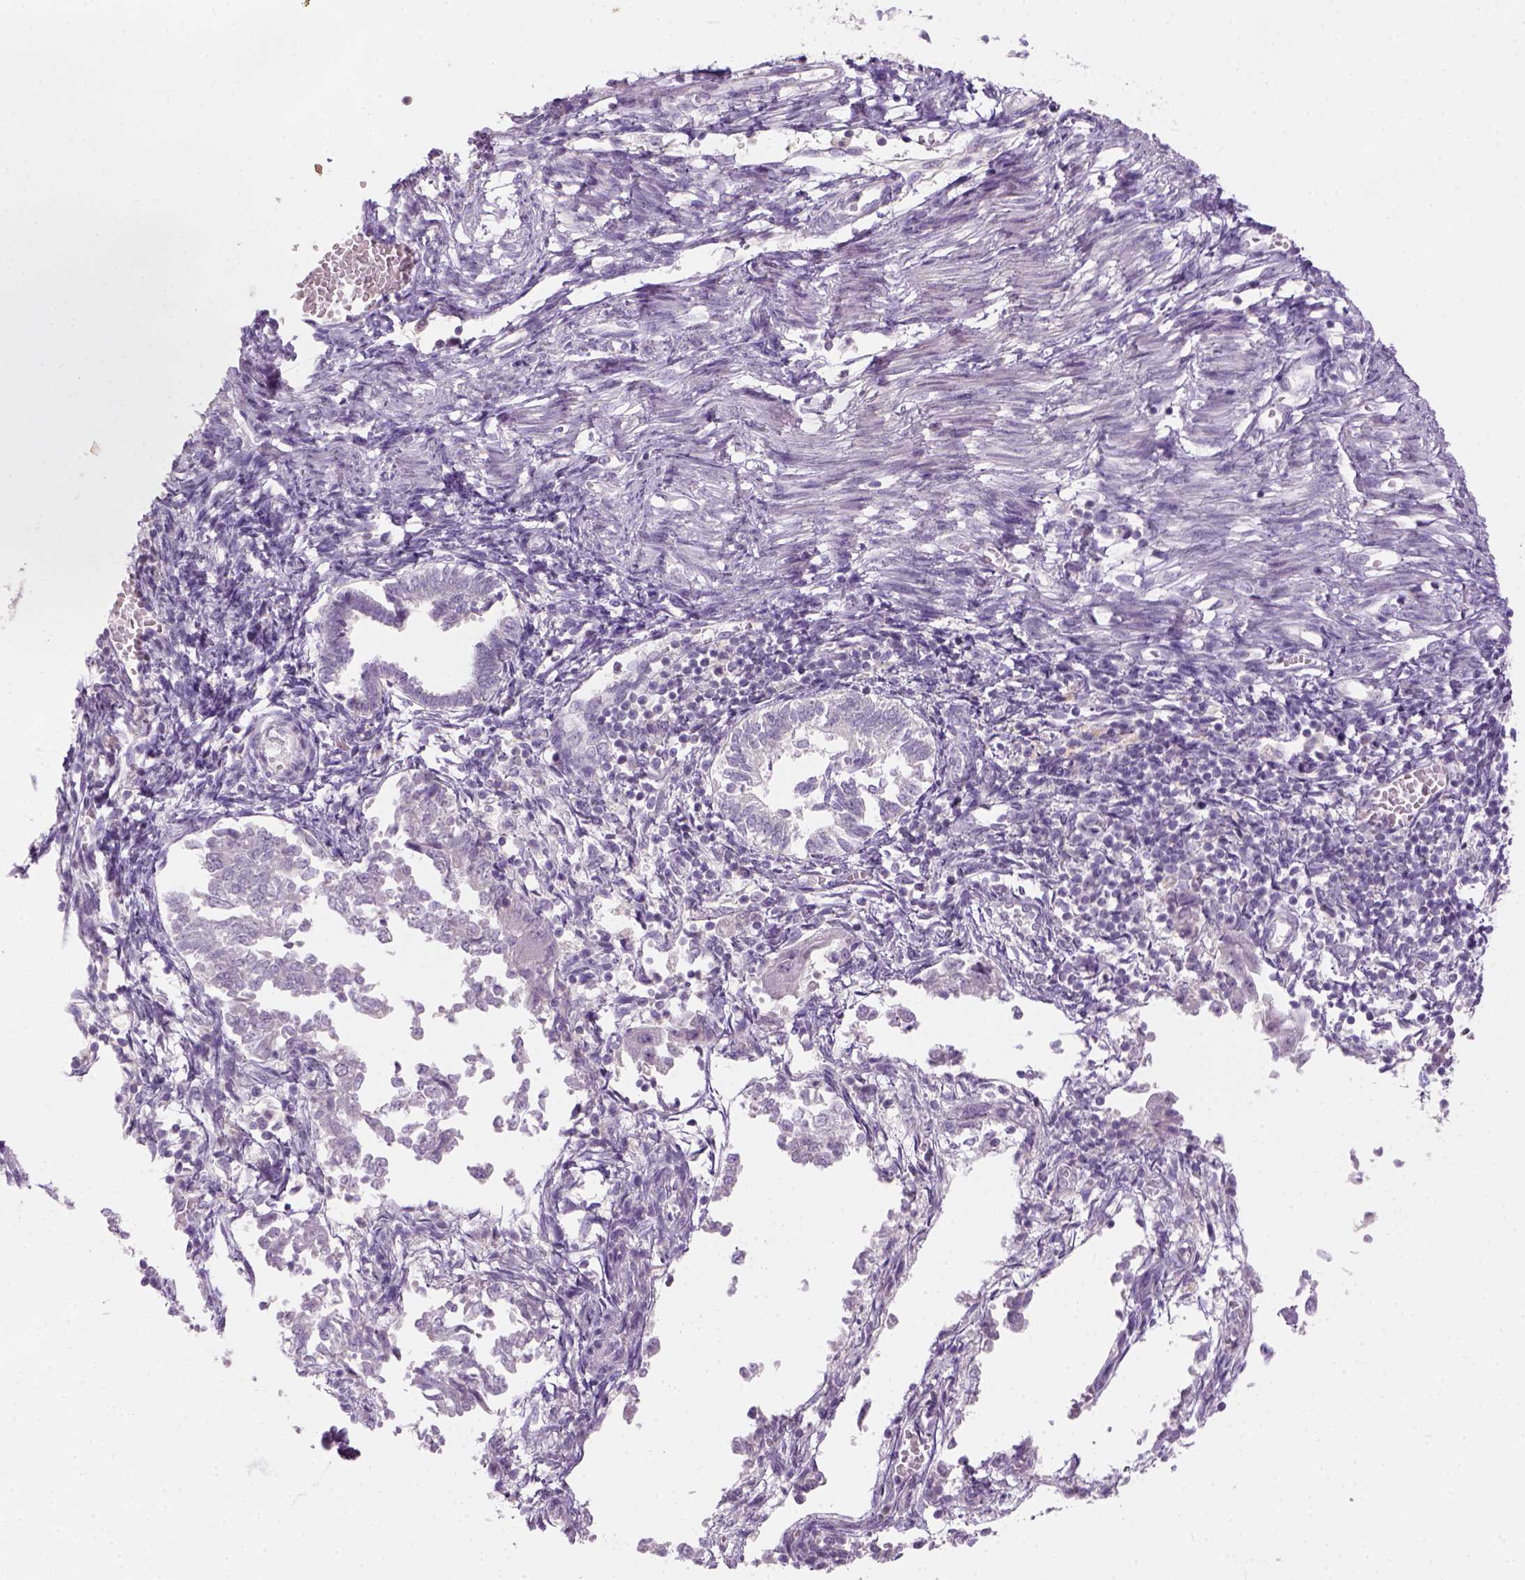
{"staining": {"intensity": "negative", "quantity": "none", "location": "none"}, "tissue": "endometrial cancer", "cell_type": "Tumor cells", "image_type": "cancer", "snomed": [{"axis": "morphology", "description": "Adenocarcinoma, NOS"}, {"axis": "topography", "description": "Endometrium"}], "caption": "This image is of endometrial adenocarcinoma stained with IHC to label a protein in brown with the nuclei are counter-stained blue. There is no positivity in tumor cells. (Brightfield microscopy of DAB IHC at high magnification).", "gene": "GFI1B", "patient": {"sex": "female", "age": 65}}